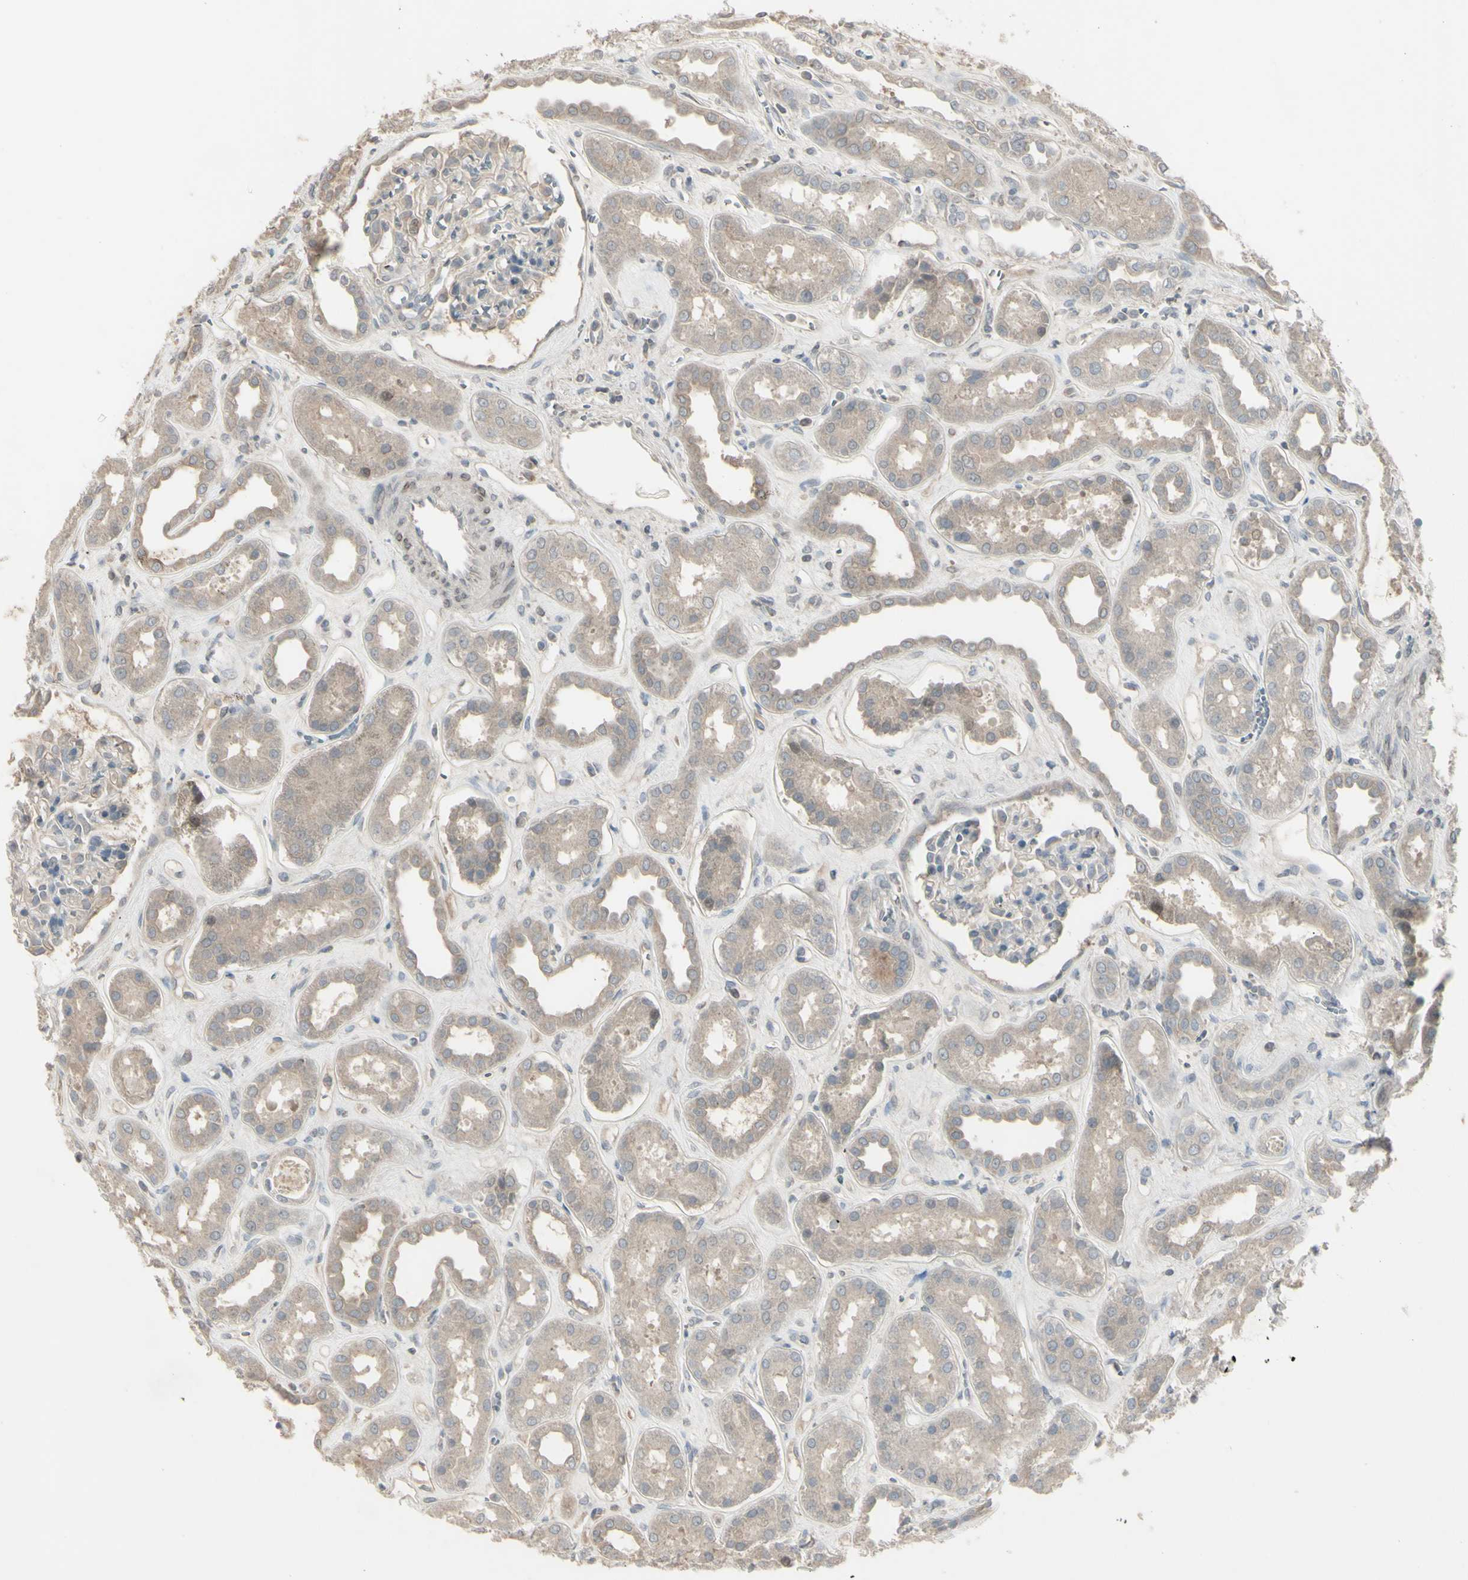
{"staining": {"intensity": "weak", "quantity": "<25%", "location": "cytoplasmic/membranous"}, "tissue": "kidney", "cell_type": "Cells in glomeruli", "image_type": "normal", "snomed": [{"axis": "morphology", "description": "Normal tissue, NOS"}, {"axis": "topography", "description": "Kidney"}], "caption": "Kidney stained for a protein using immunohistochemistry demonstrates no staining cells in glomeruli.", "gene": "PIAS4", "patient": {"sex": "male", "age": 59}}